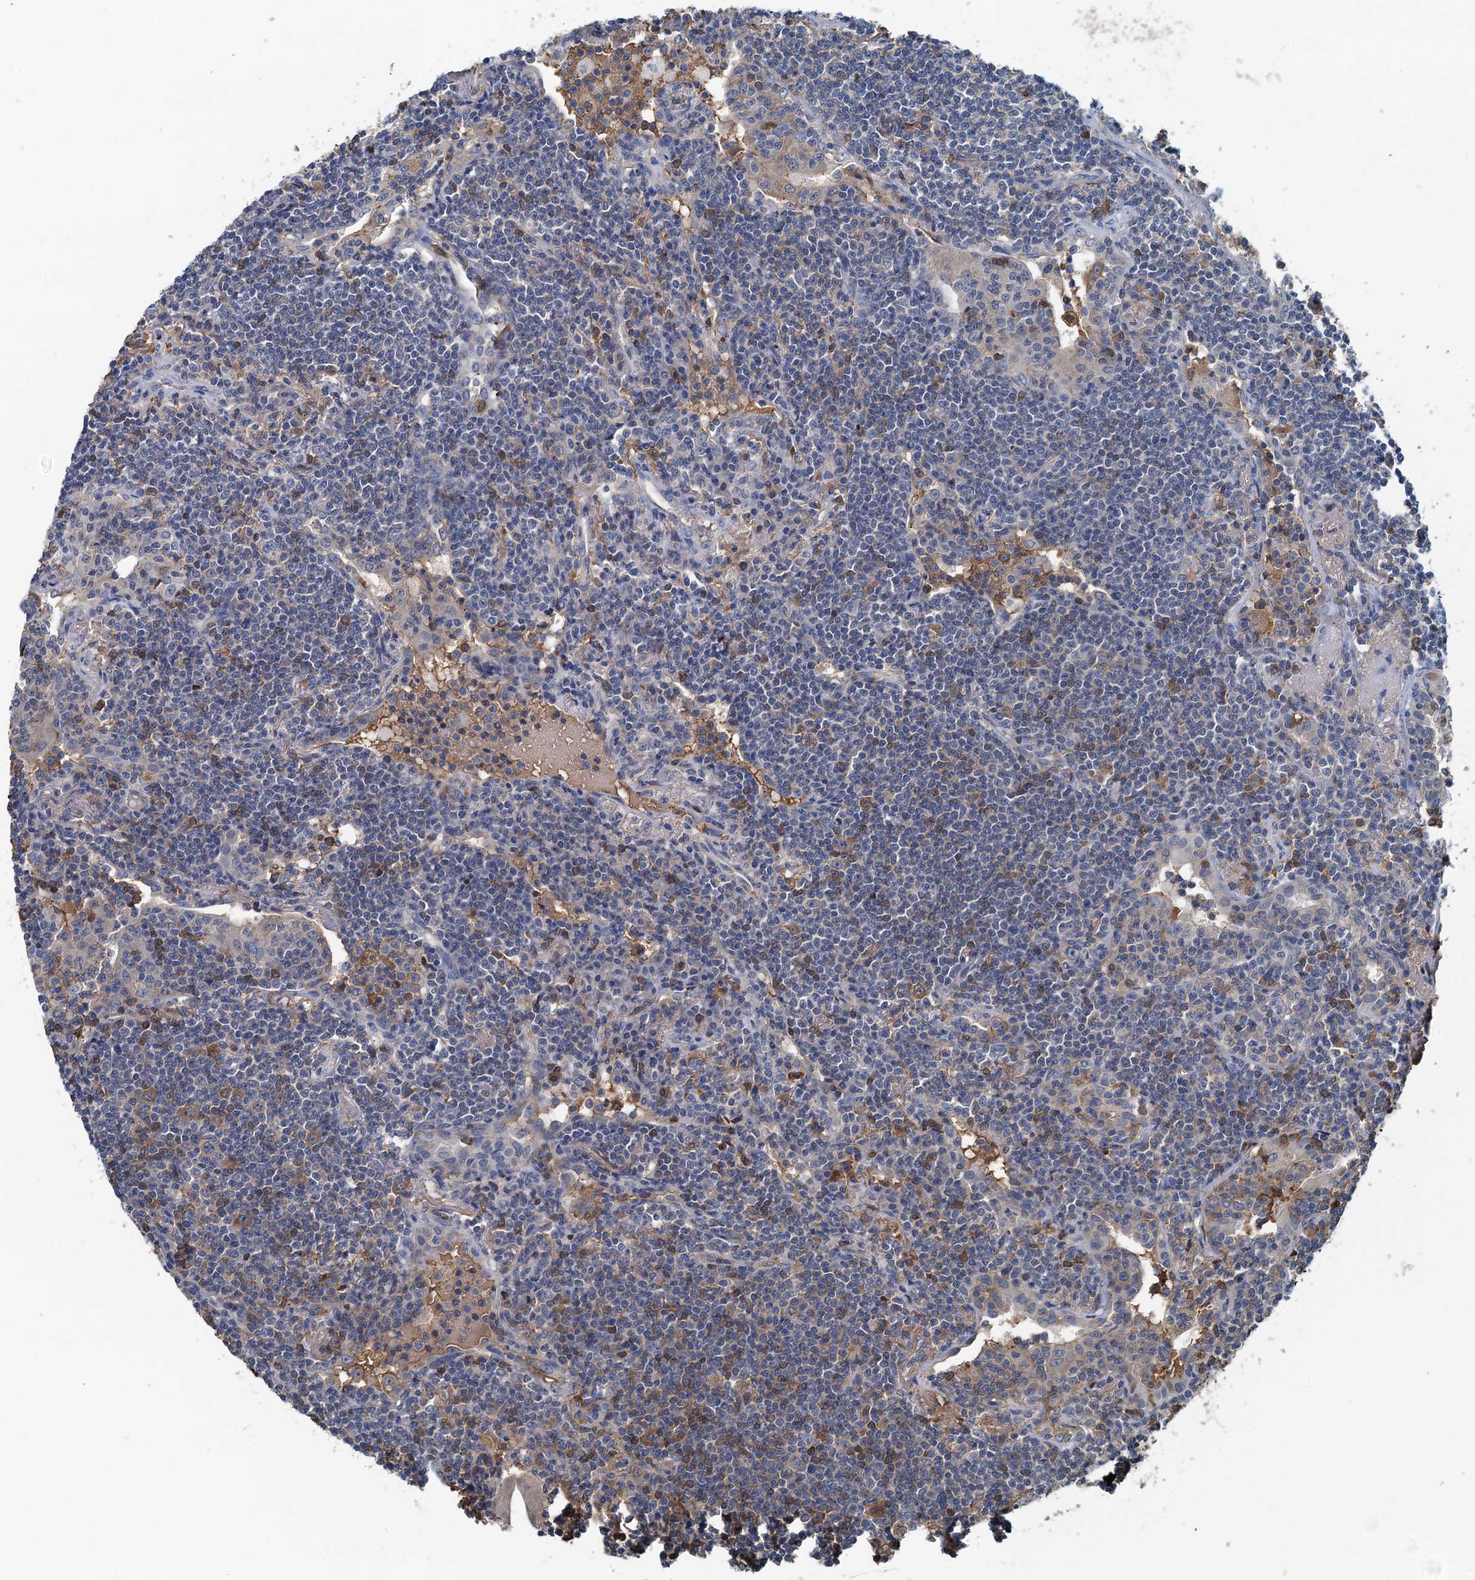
{"staining": {"intensity": "negative", "quantity": "none", "location": "none"}, "tissue": "lymphoma", "cell_type": "Tumor cells", "image_type": "cancer", "snomed": [{"axis": "morphology", "description": "Malignant lymphoma, non-Hodgkin's type, Low grade"}, {"axis": "topography", "description": "Lung"}], "caption": "Protein analysis of lymphoma exhibits no significant positivity in tumor cells.", "gene": "LSM14B", "patient": {"sex": "female", "age": 71}}